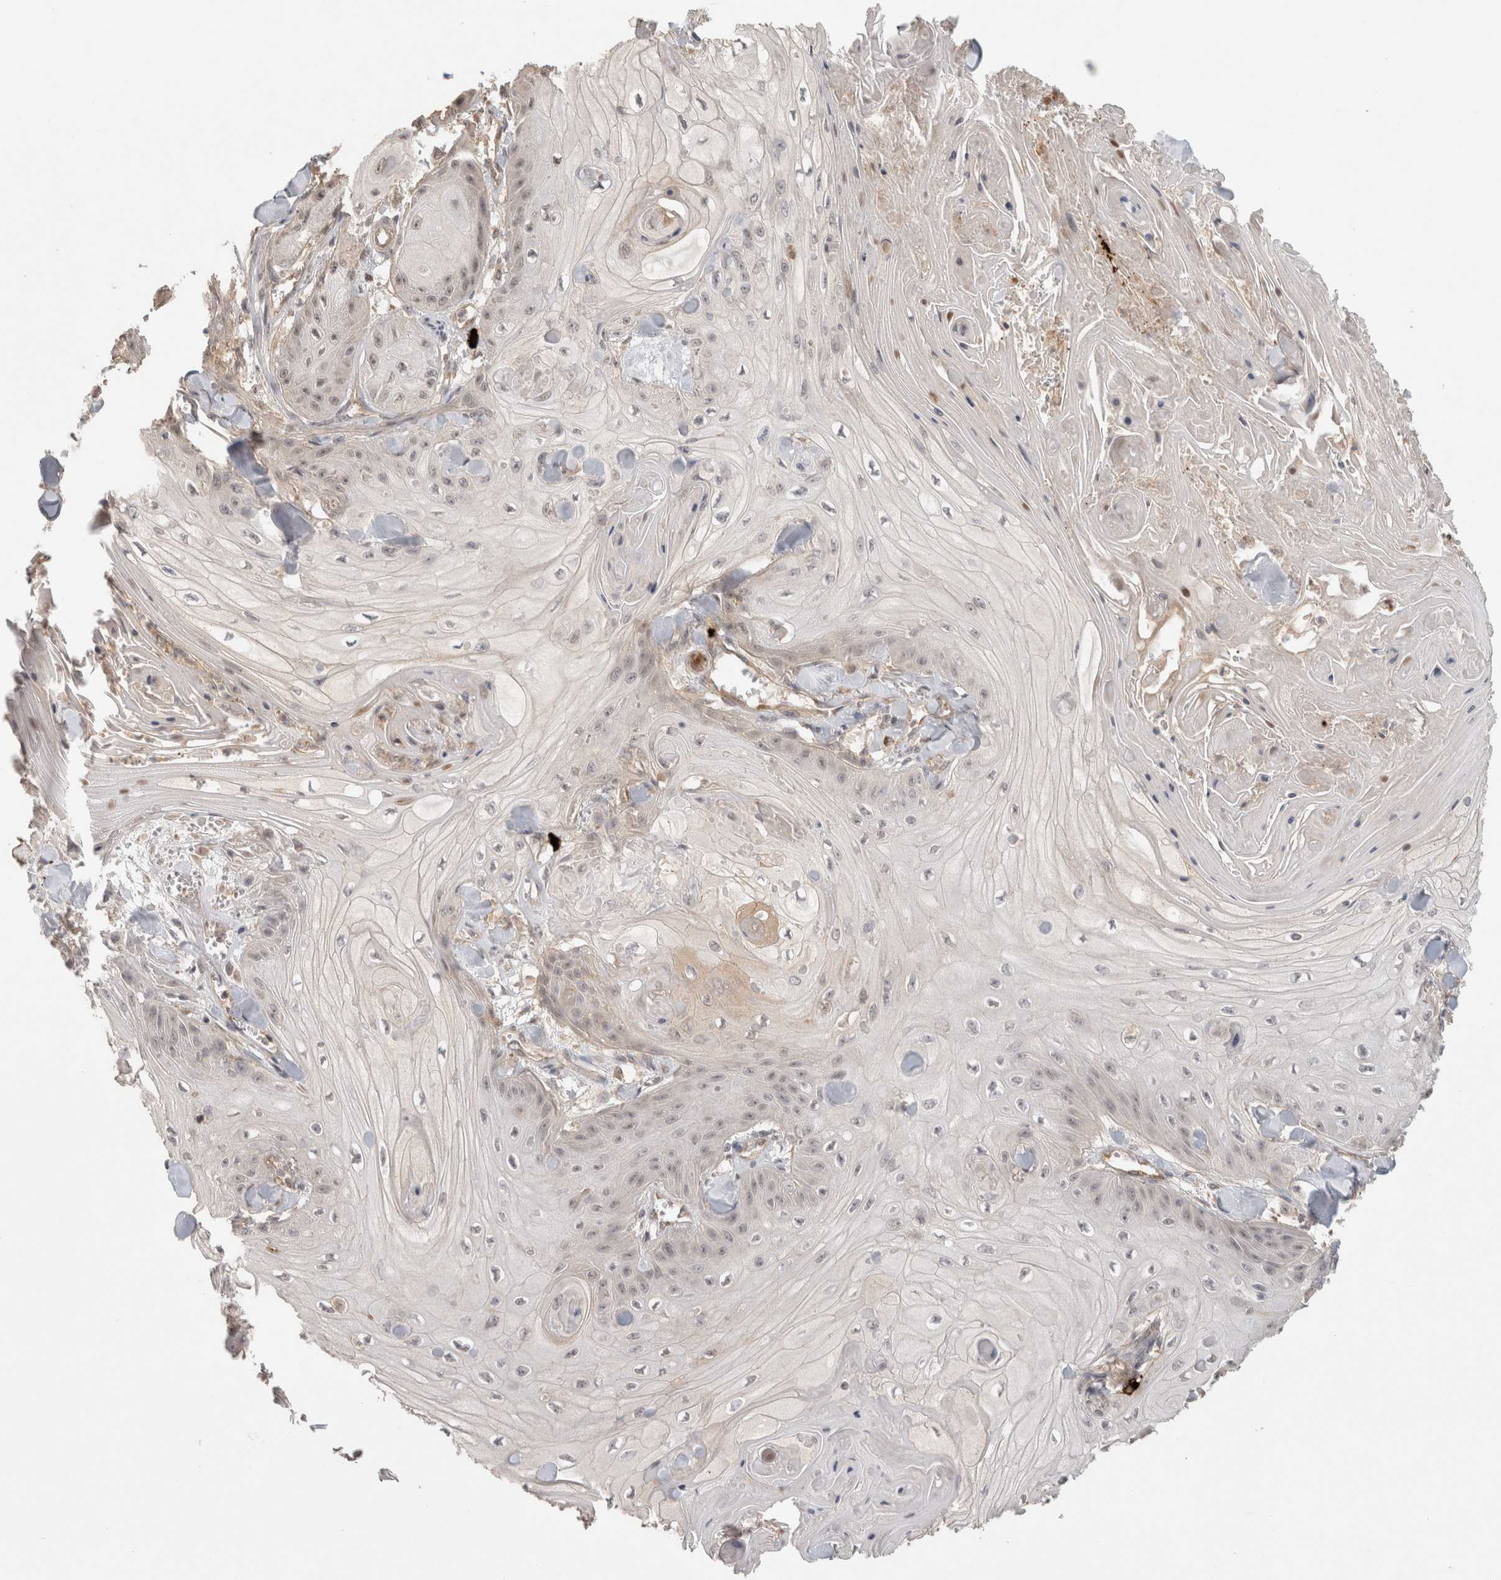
{"staining": {"intensity": "negative", "quantity": "none", "location": "none"}, "tissue": "skin cancer", "cell_type": "Tumor cells", "image_type": "cancer", "snomed": [{"axis": "morphology", "description": "Squamous cell carcinoma, NOS"}, {"axis": "topography", "description": "Skin"}], "caption": "Squamous cell carcinoma (skin) was stained to show a protein in brown. There is no significant positivity in tumor cells.", "gene": "HSPG2", "patient": {"sex": "male", "age": 74}}